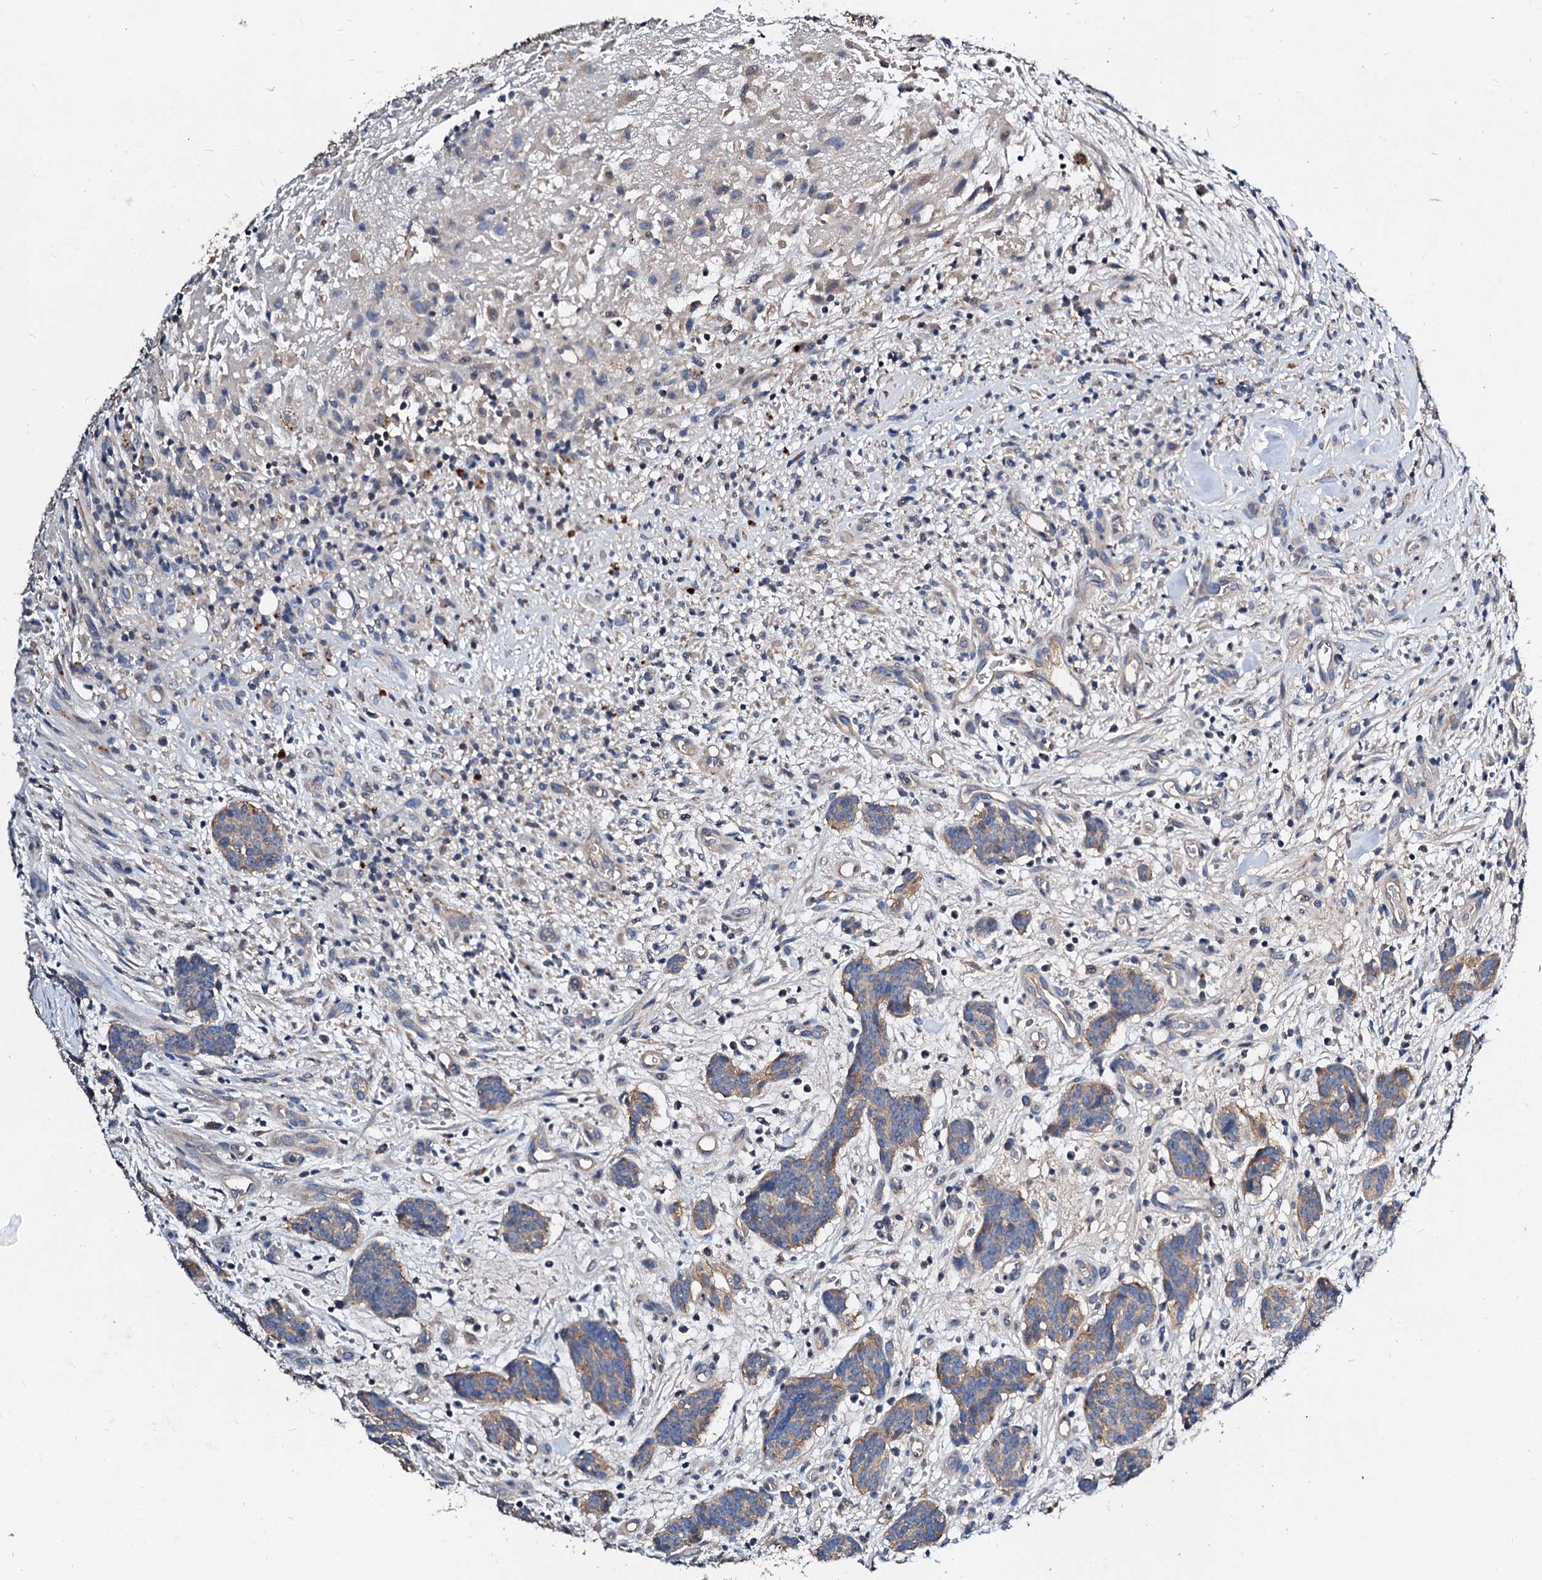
{"staining": {"intensity": "weak", "quantity": "25%-75%", "location": "cytoplasmic/membranous"}, "tissue": "carcinoid", "cell_type": "Tumor cells", "image_type": "cancer", "snomed": [{"axis": "morphology", "description": "Carcinoid, malignant, NOS"}, {"axis": "topography", "description": "Lung"}], "caption": "Carcinoid (malignant) was stained to show a protein in brown. There is low levels of weak cytoplasmic/membranous expression in approximately 25%-75% of tumor cells. (DAB IHC, brown staining for protein, blue staining for nuclei).", "gene": "FIBIN", "patient": {"sex": "female", "age": 46}}